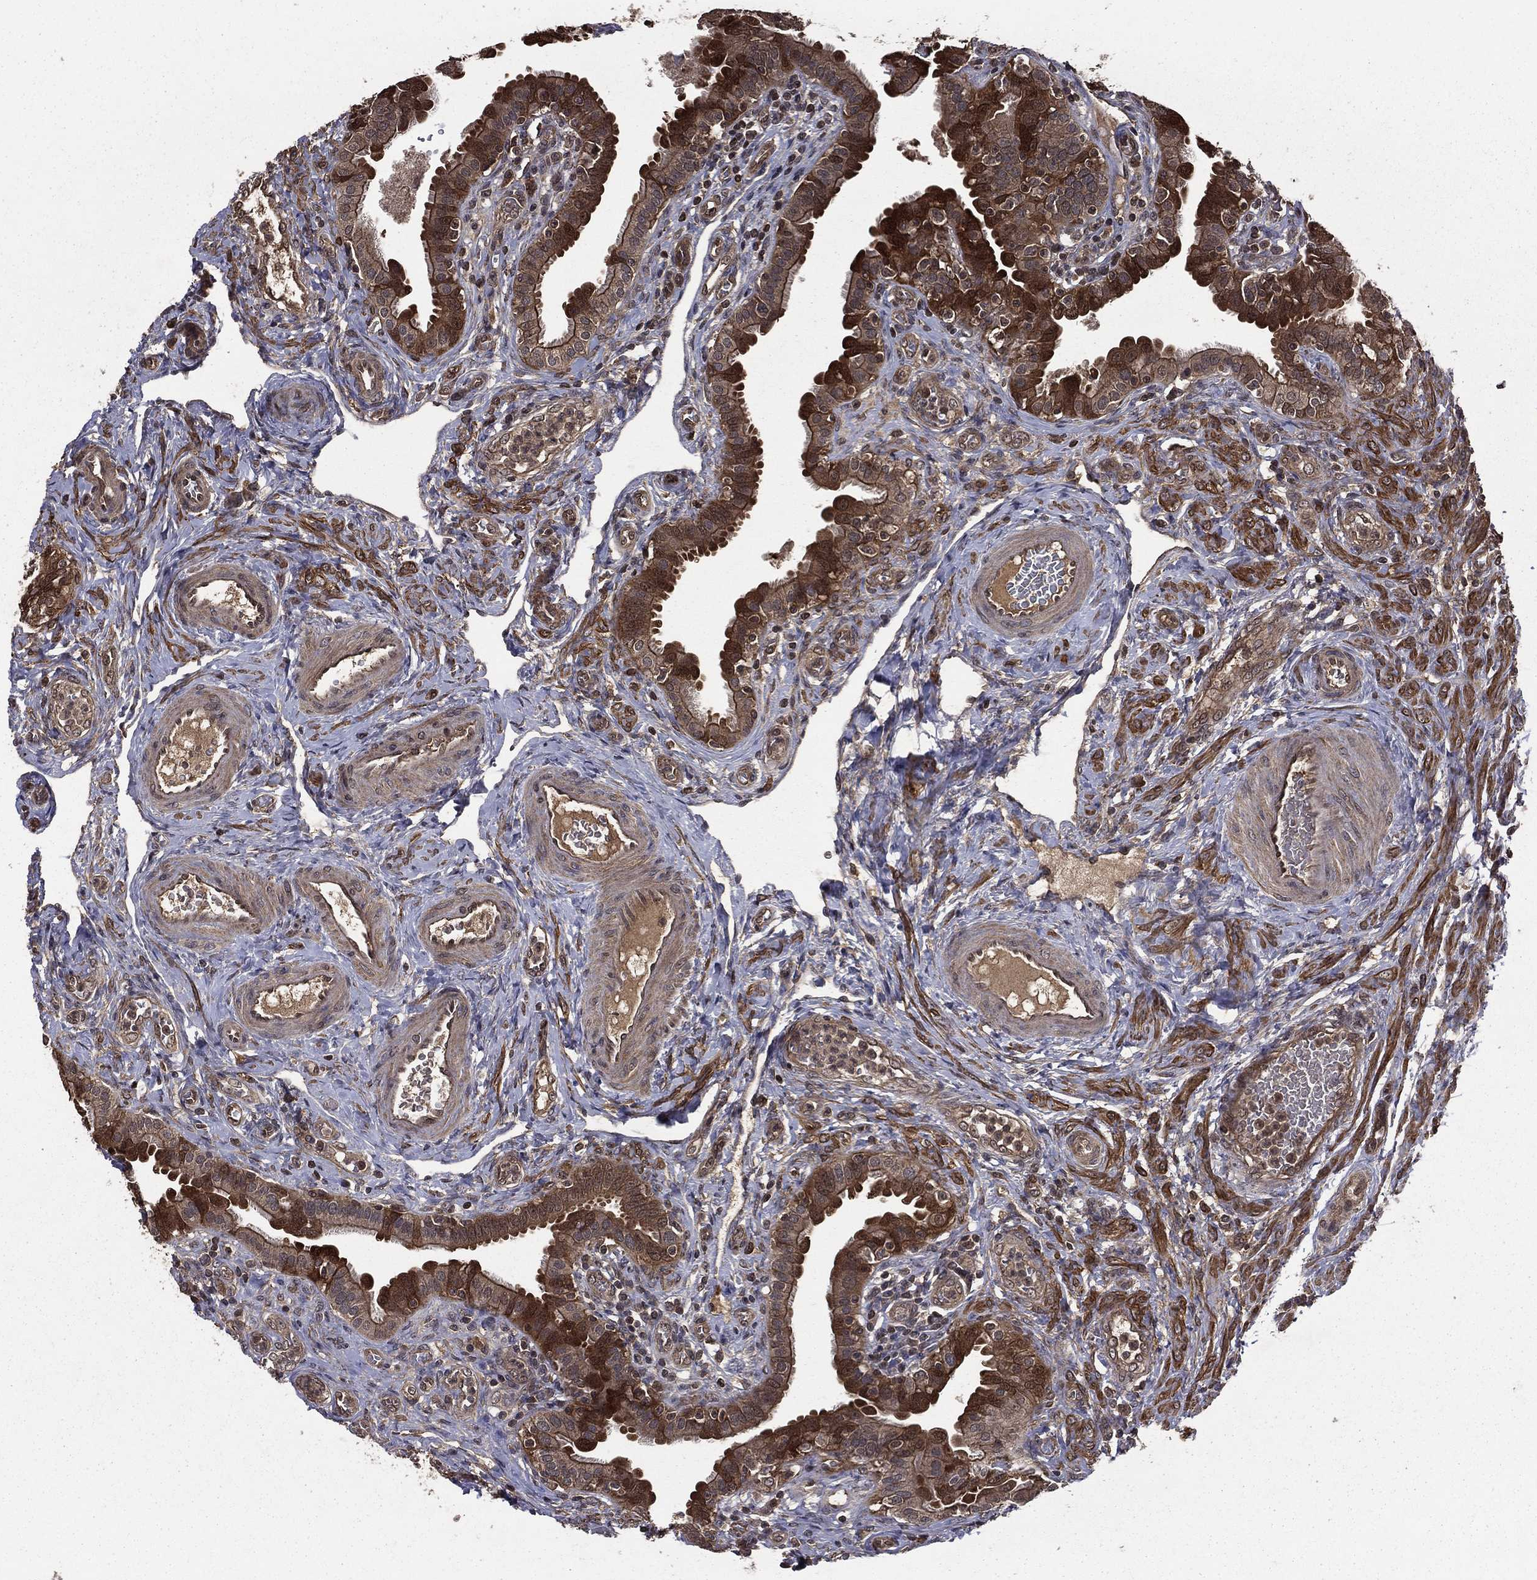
{"staining": {"intensity": "strong", "quantity": "25%-75%", "location": "cytoplasmic/membranous"}, "tissue": "fallopian tube", "cell_type": "Glandular cells", "image_type": "normal", "snomed": [{"axis": "morphology", "description": "Normal tissue, NOS"}, {"axis": "topography", "description": "Fallopian tube"}], "caption": "Glandular cells display high levels of strong cytoplasmic/membranous expression in about 25%-75% of cells in benign human fallopian tube.", "gene": "FGD1", "patient": {"sex": "female", "age": 41}}